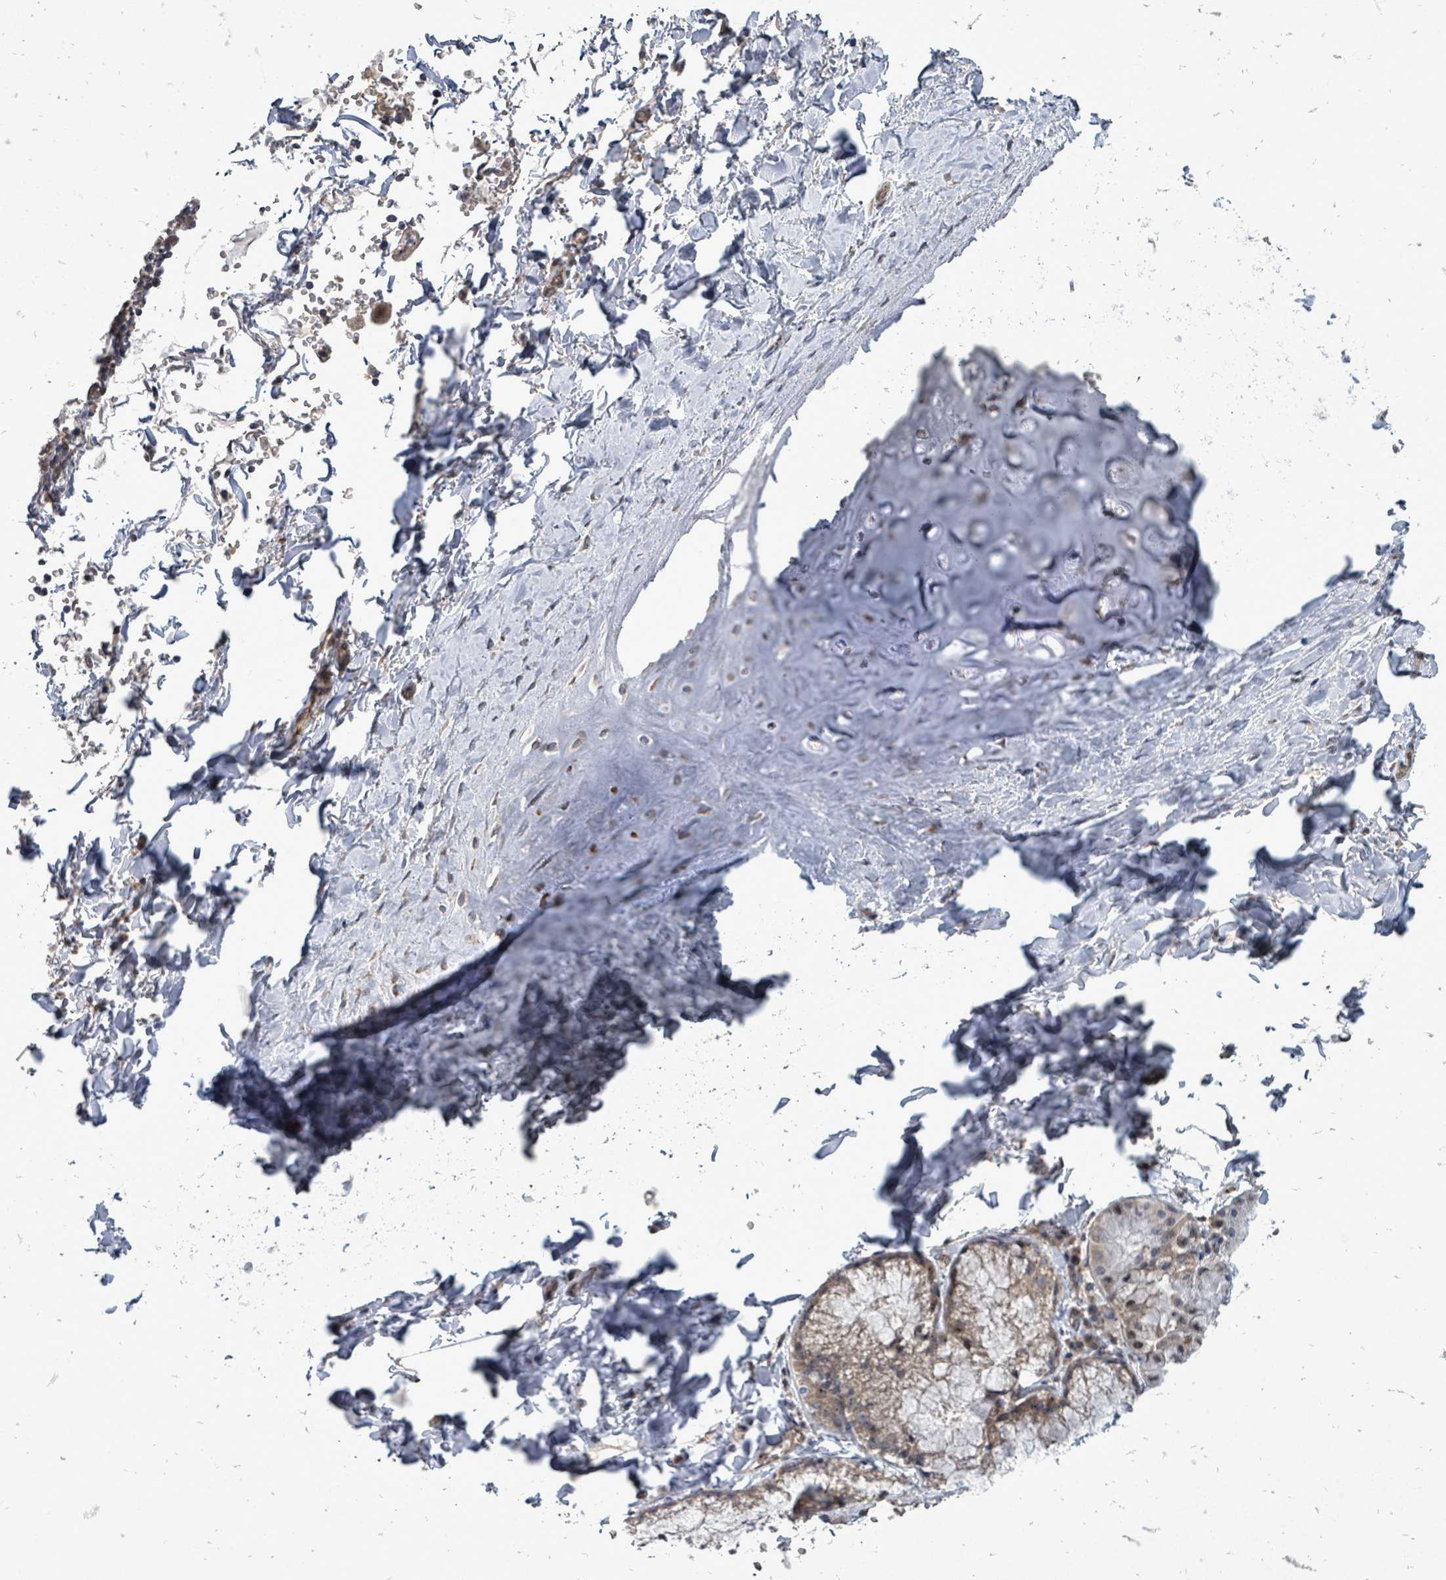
{"staining": {"intensity": "negative", "quantity": "none", "location": "none"}, "tissue": "adipose tissue", "cell_type": "Adipocytes", "image_type": "normal", "snomed": [{"axis": "morphology", "description": "Normal tissue, NOS"}, {"axis": "topography", "description": "Cartilage tissue"}, {"axis": "topography", "description": "Bronchus"}], "caption": "Immunohistochemistry (IHC) image of benign adipose tissue: adipose tissue stained with DAB (3,3'-diaminobenzidine) exhibits no significant protein staining in adipocytes.", "gene": "RALGAPB", "patient": {"sex": "male", "age": 63}}